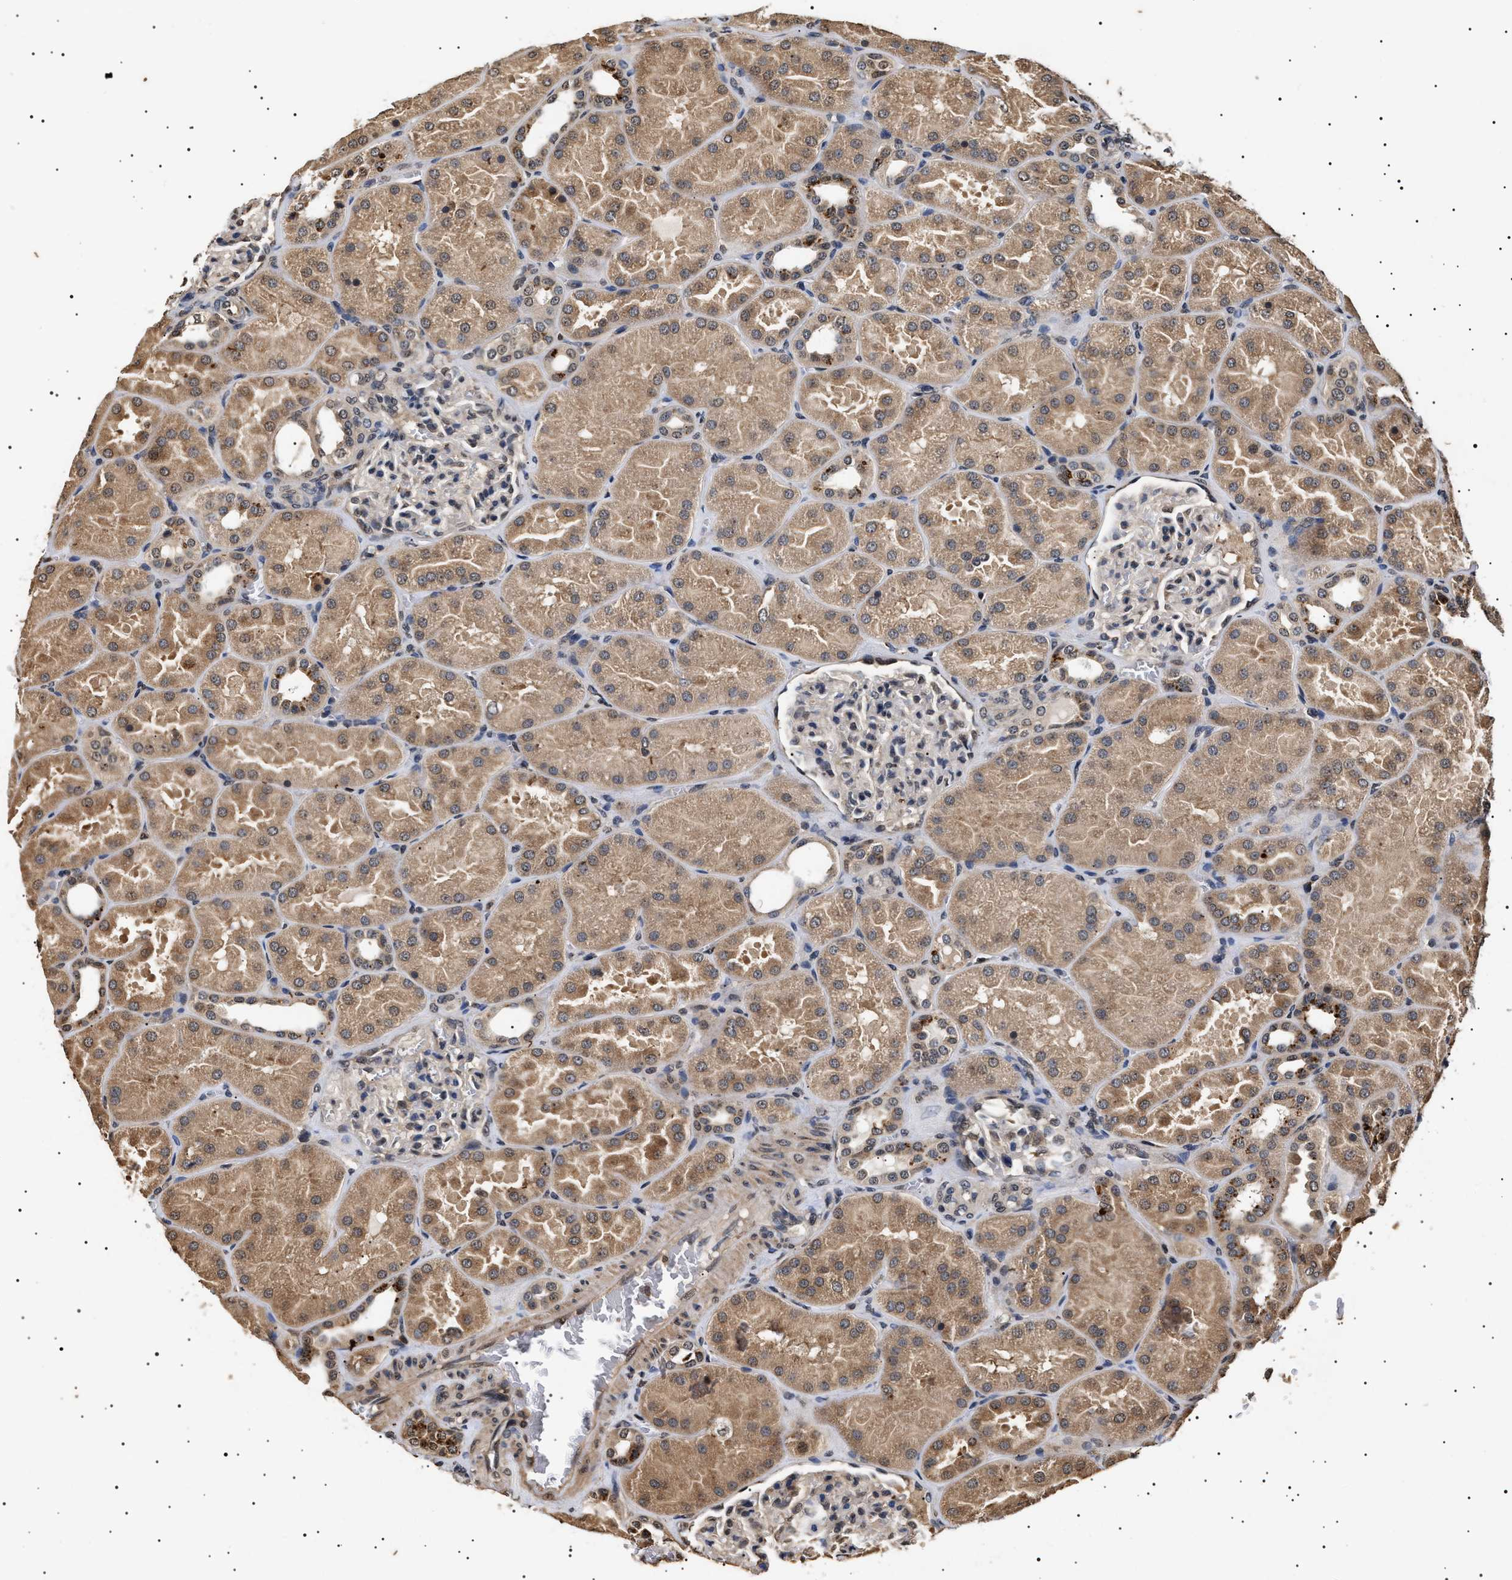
{"staining": {"intensity": "negative", "quantity": "none", "location": "none"}, "tissue": "kidney", "cell_type": "Cells in glomeruli", "image_type": "normal", "snomed": [{"axis": "morphology", "description": "Normal tissue, NOS"}, {"axis": "topography", "description": "Kidney"}], "caption": "Photomicrograph shows no protein positivity in cells in glomeruli of normal kidney.", "gene": "KIF21A", "patient": {"sex": "male", "age": 28}}